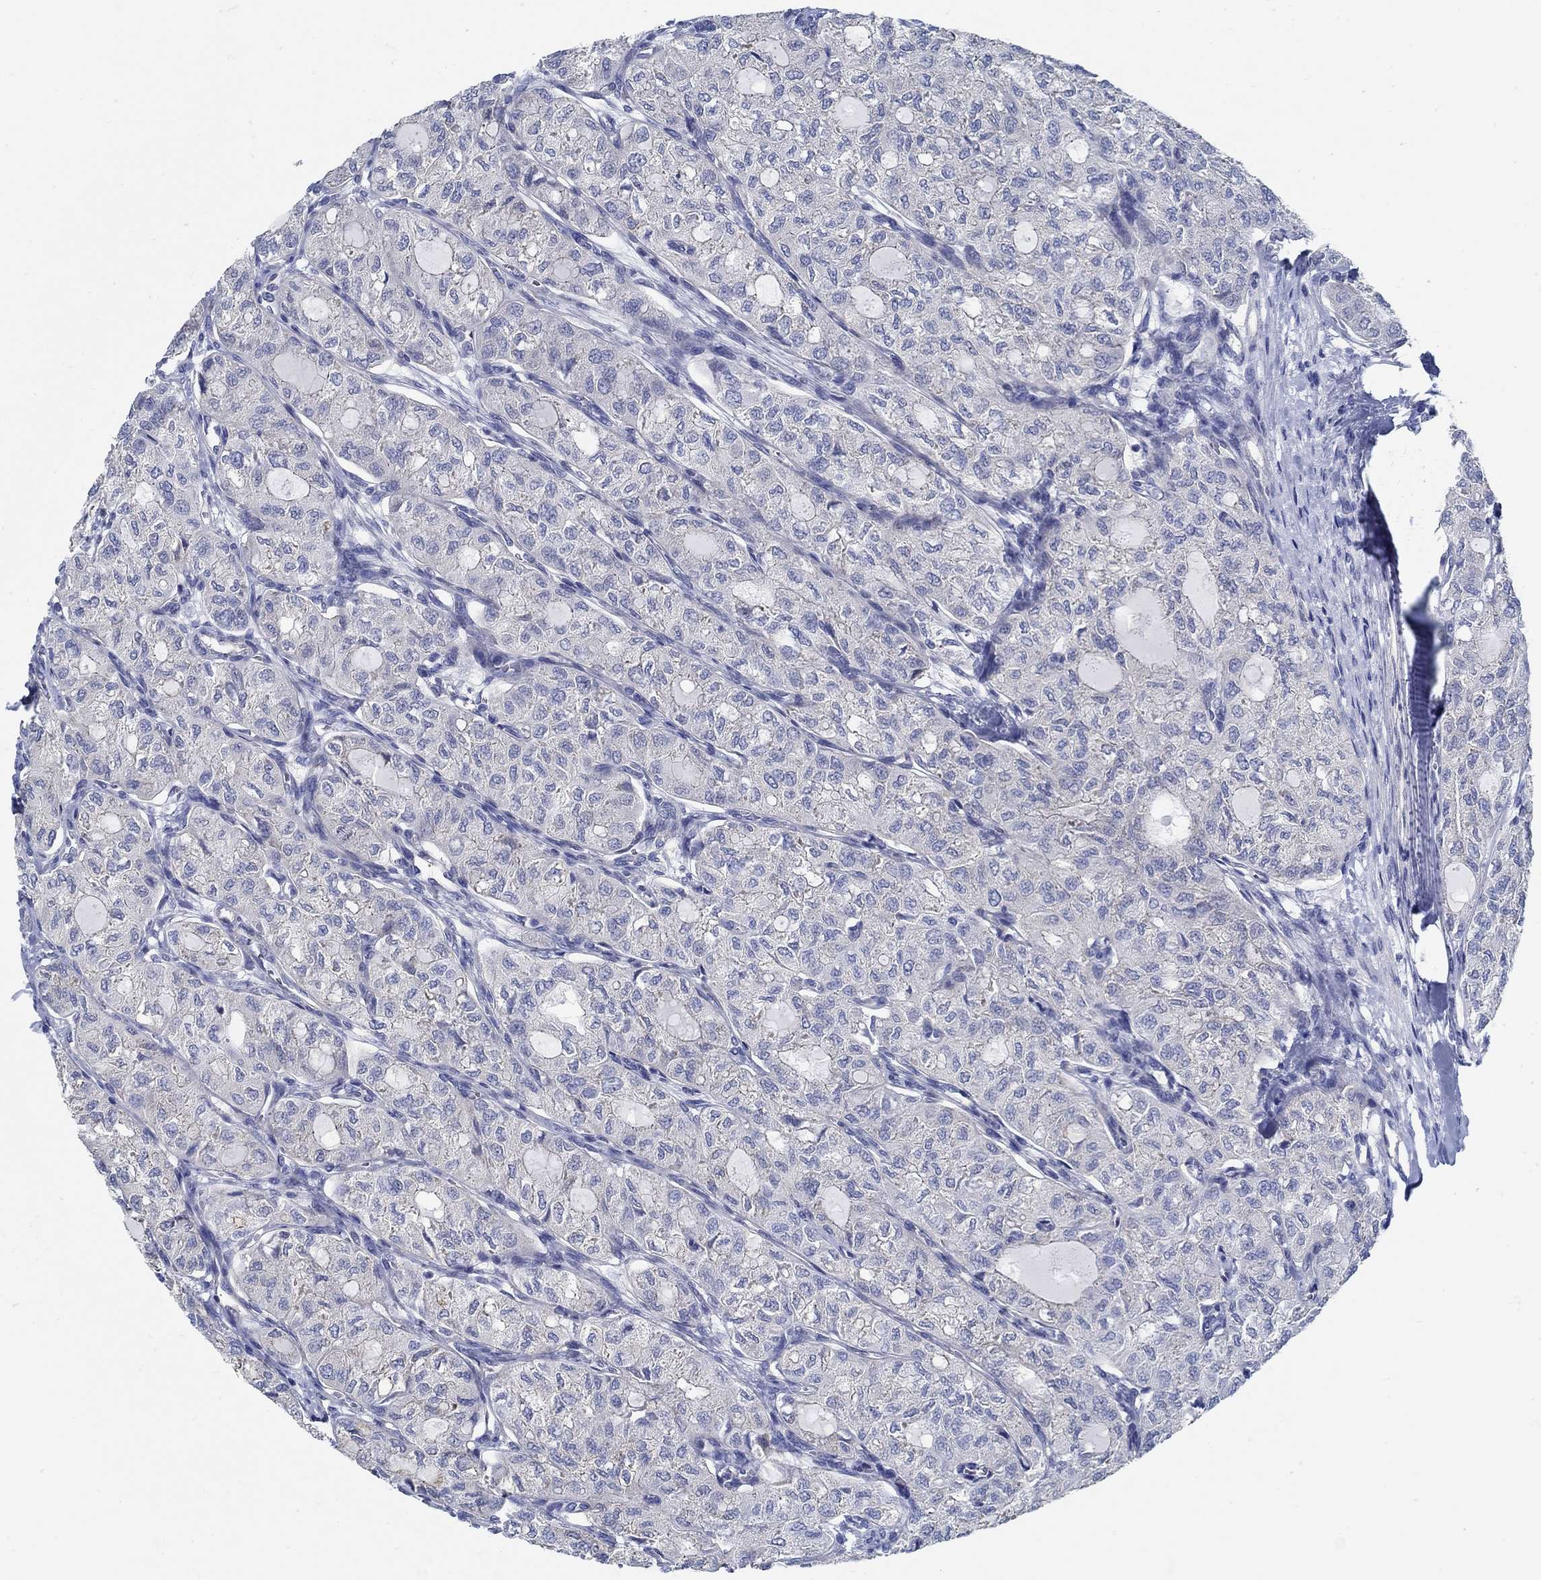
{"staining": {"intensity": "negative", "quantity": "none", "location": "none"}, "tissue": "thyroid cancer", "cell_type": "Tumor cells", "image_type": "cancer", "snomed": [{"axis": "morphology", "description": "Follicular adenoma carcinoma, NOS"}, {"axis": "topography", "description": "Thyroid gland"}], "caption": "Immunohistochemistry (IHC) photomicrograph of human thyroid follicular adenoma carcinoma stained for a protein (brown), which reveals no staining in tumor cells.", "gene": "C15orf39", "patient": {"sex": "male", "age": 75}}